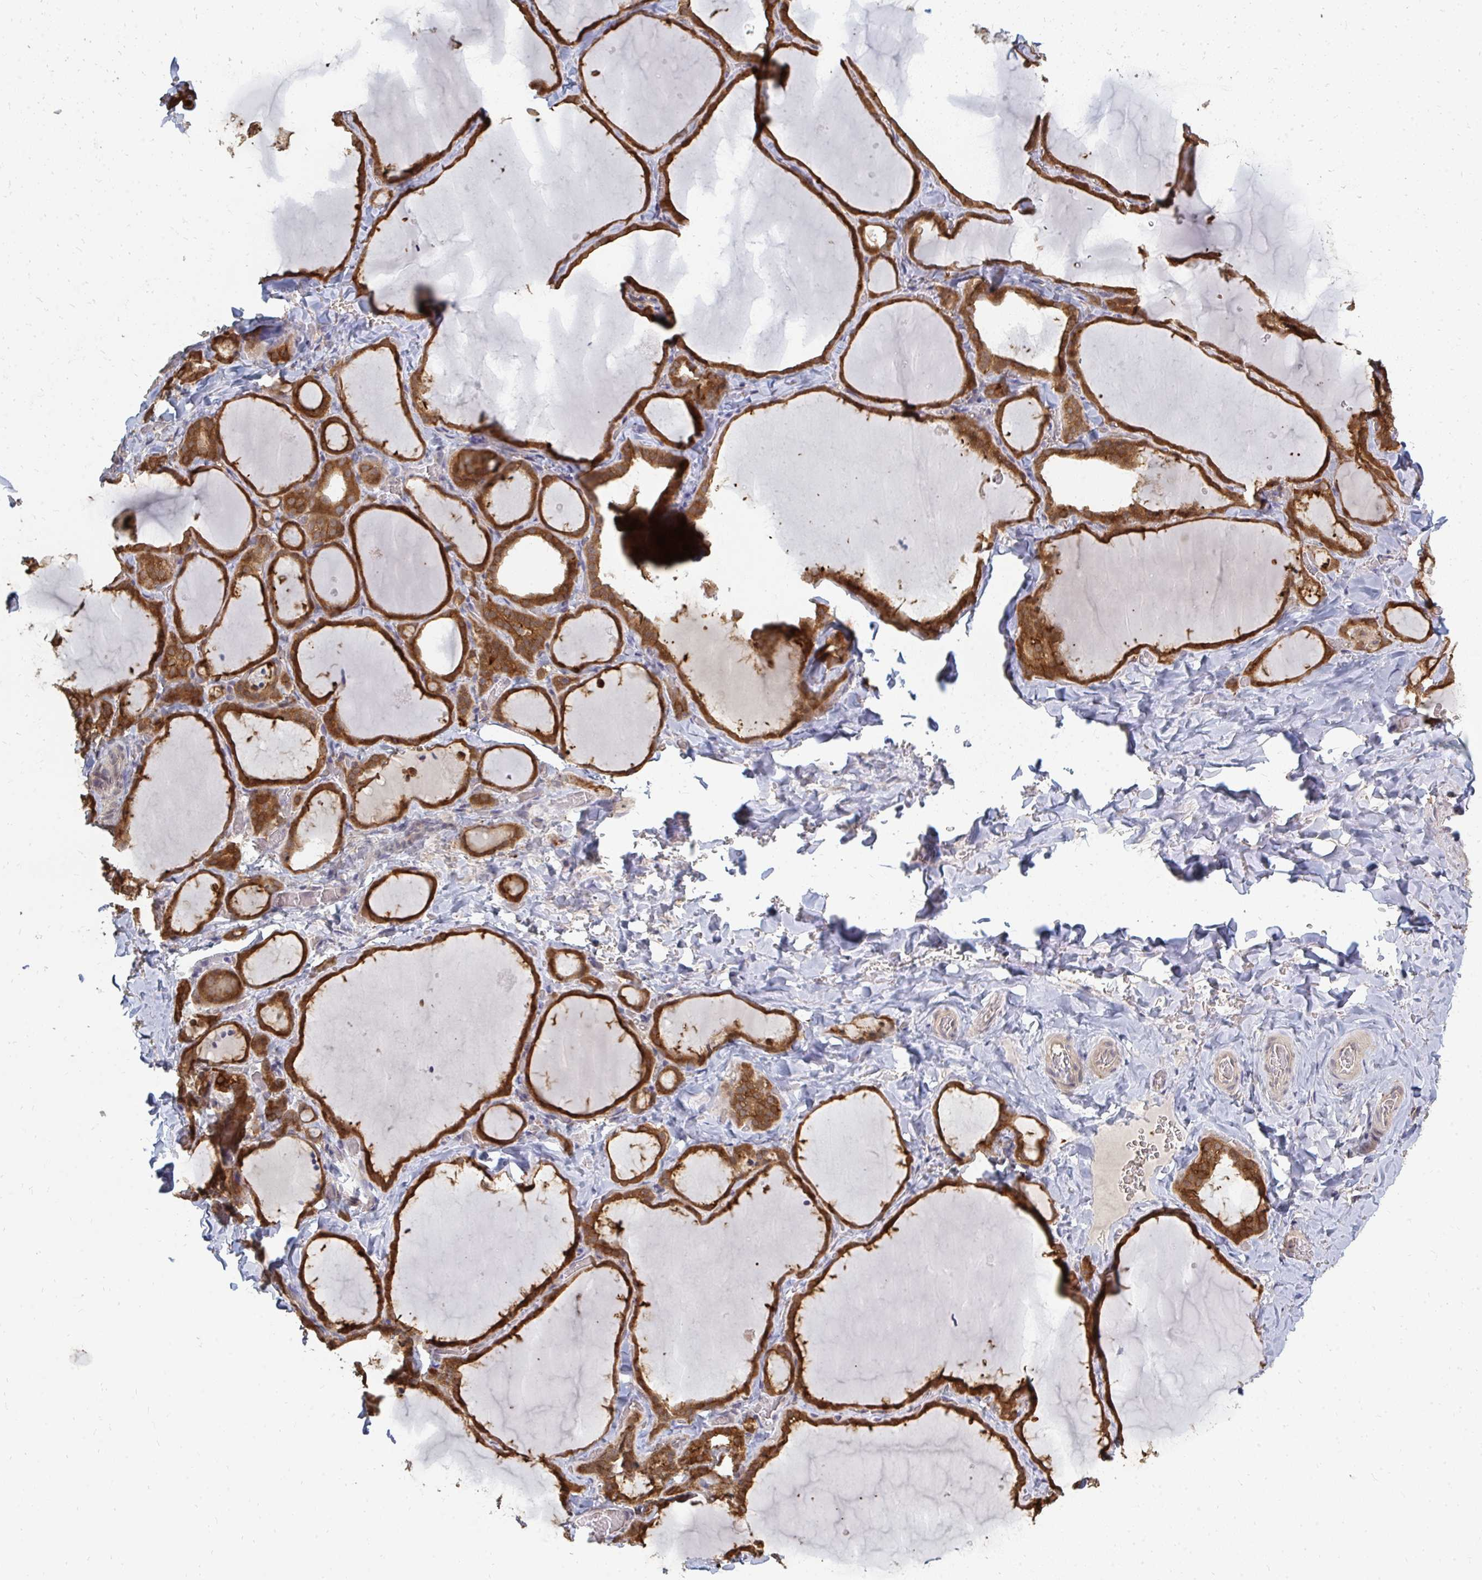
{"staining": {"intensity": "strong", "quantity": ">75%", "location": "cytoplasmic/membranous"}, "tissue": "thyroid gland", "cell_type": "Glandular cells", "image_type": "normal", "snomed": [{"axis": "morphology", "description": "Normal tissue, NOS"}, {"axis": "topography", "description": "Thyroid gland"}], "caption": "Protein analysis of benign thyroid gland displays strong cytoplasmic/membranous positivity in approximately >75% of glandular cells. The protein of interest is shown in brown color, while the nuclei are stained blue.", "gene": "ZNF285", "patient": {"sex": "female", "age": 22}}